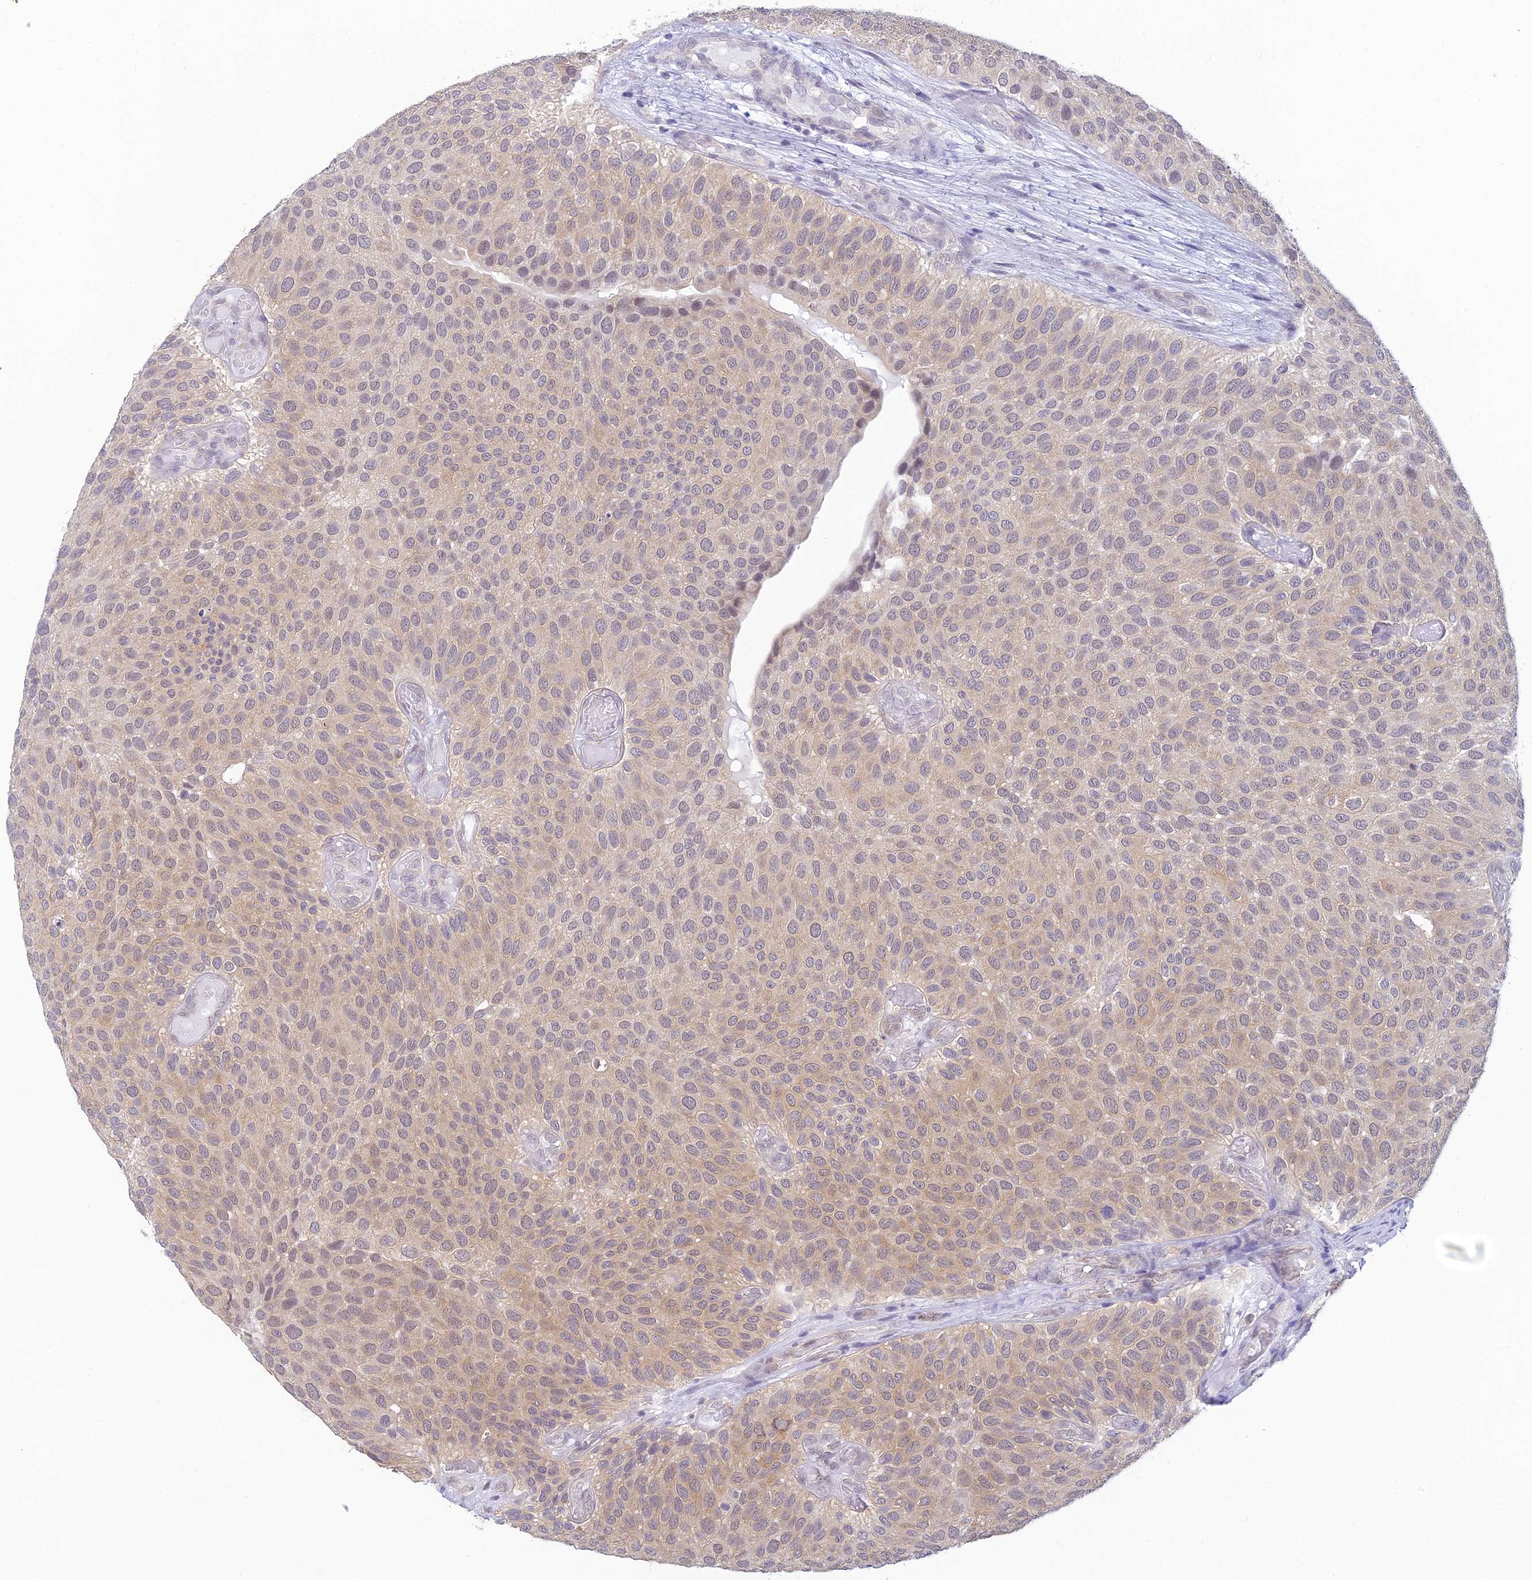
{"staining": {"intensity": "weak", "quantity": "25%-75%", "location": "cytoplasmic/membranous"}, "tissue": "urothelial cancer", "cell_type": "Tumor cells", "image_type": "cancer", "snomed": [{"axis": "morphology", "description": "Urothelial carcinoma, Low grade"}, {"axis": "topography", "description": "Urinary bladder"}], "caption": "High-power microscopy captured an IHC micrograph of urothelial carcinoma (low-grade), revealing weak cytoplasmic/membranous expression in about 25%-75% of tumor cells. (Stains: DAB in brown, nuclei in blue, Microscopy: brightfield microscopy at high magnification).", "gene": "SKIC8", "patient": {"sex": "male", "age": 89}}